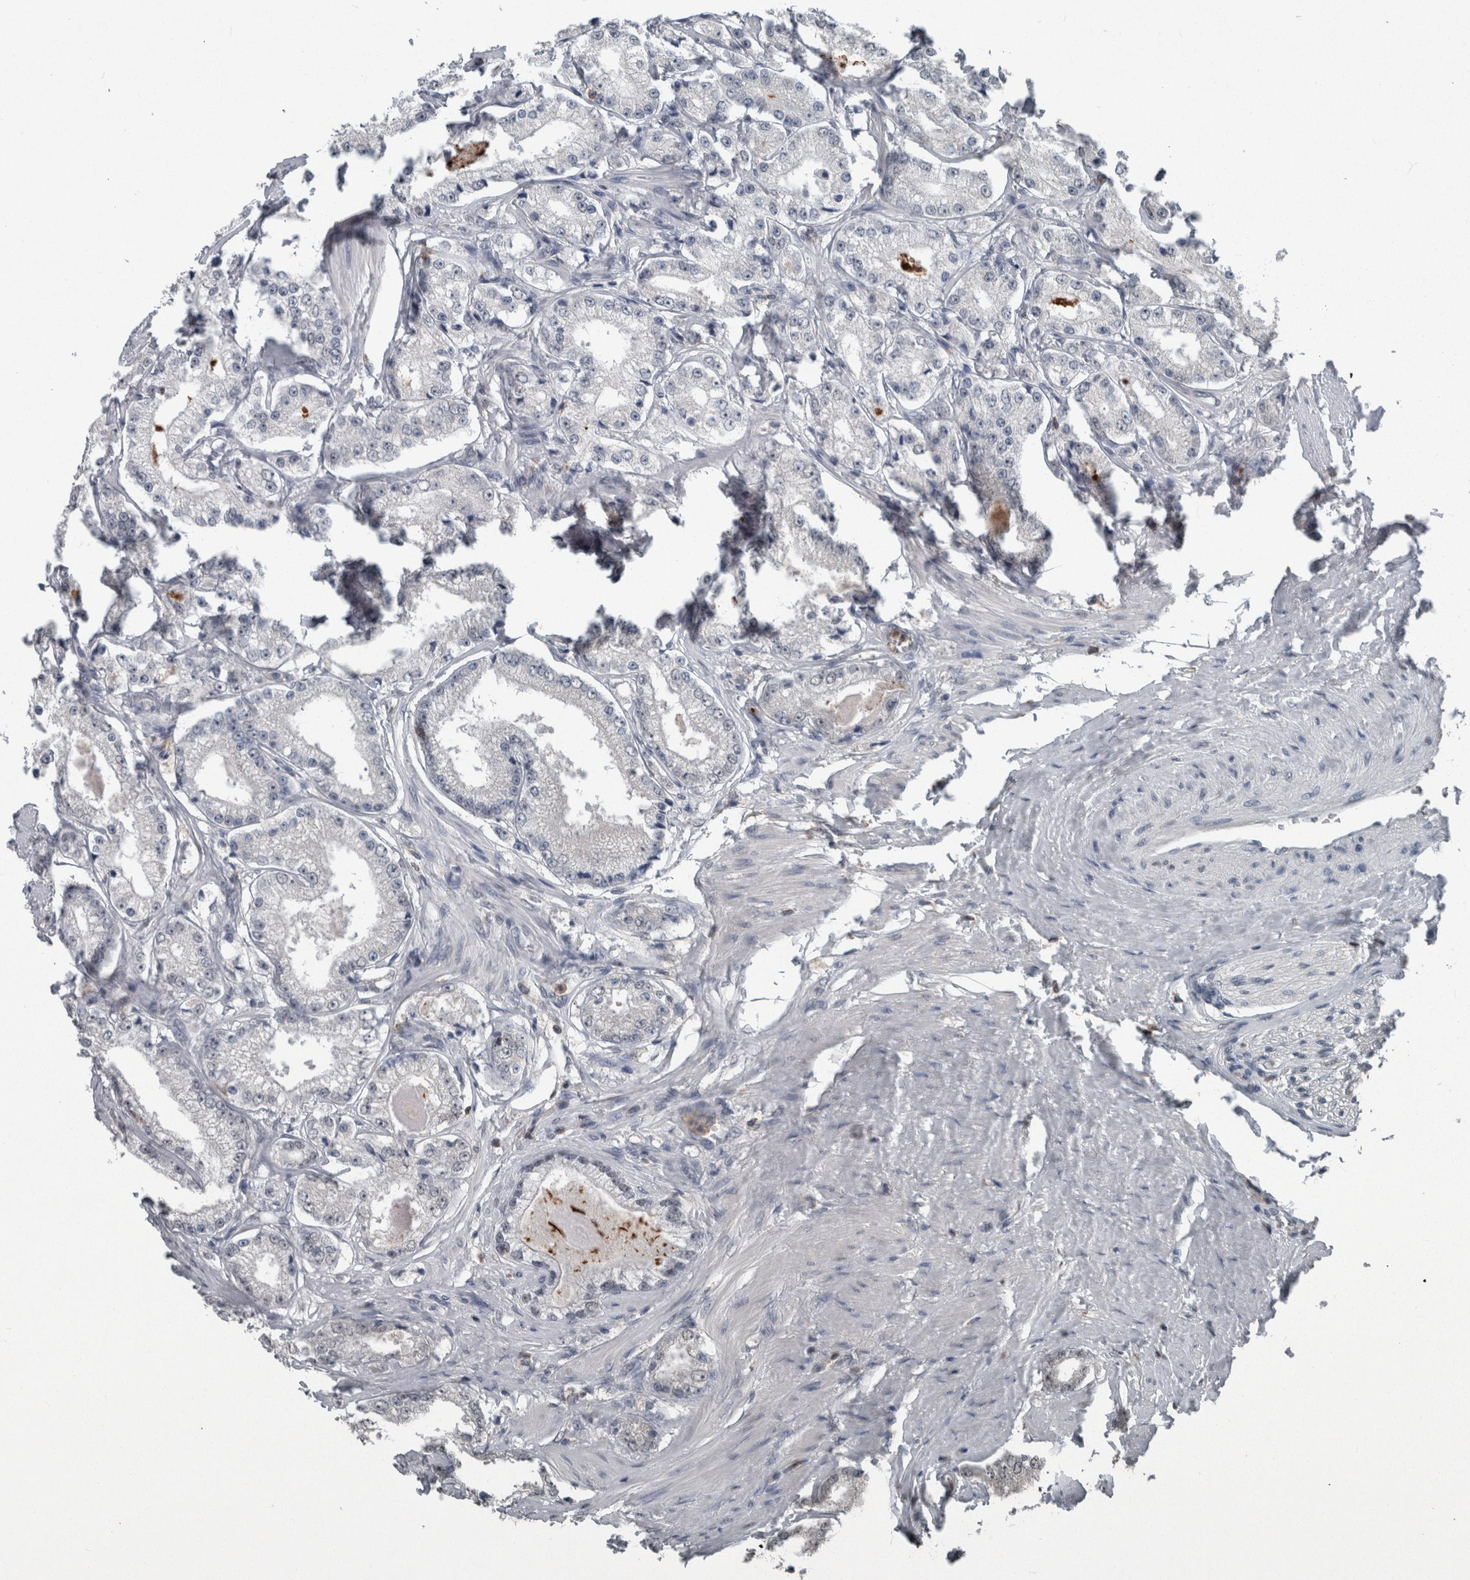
{"staining": {"intensity": "negative", "quantity": "none", "location": "none"}, "tissue": "prostate cancer", "cell_type": "Tumor cells", "image_type": "cancer", "snomed": [{"axis": "morphology", "description": "Adenocarcinoma, Low grade"}, {"axis": "topography", "description": "Prostate"}], "caption": "The IHC photomicrograph has no significant positivity in tumor cells of prostate adenocarcinoma (low-grade) tissue.", "gene": "MAFF", "patient": {"sex": "male", "age": 63}}